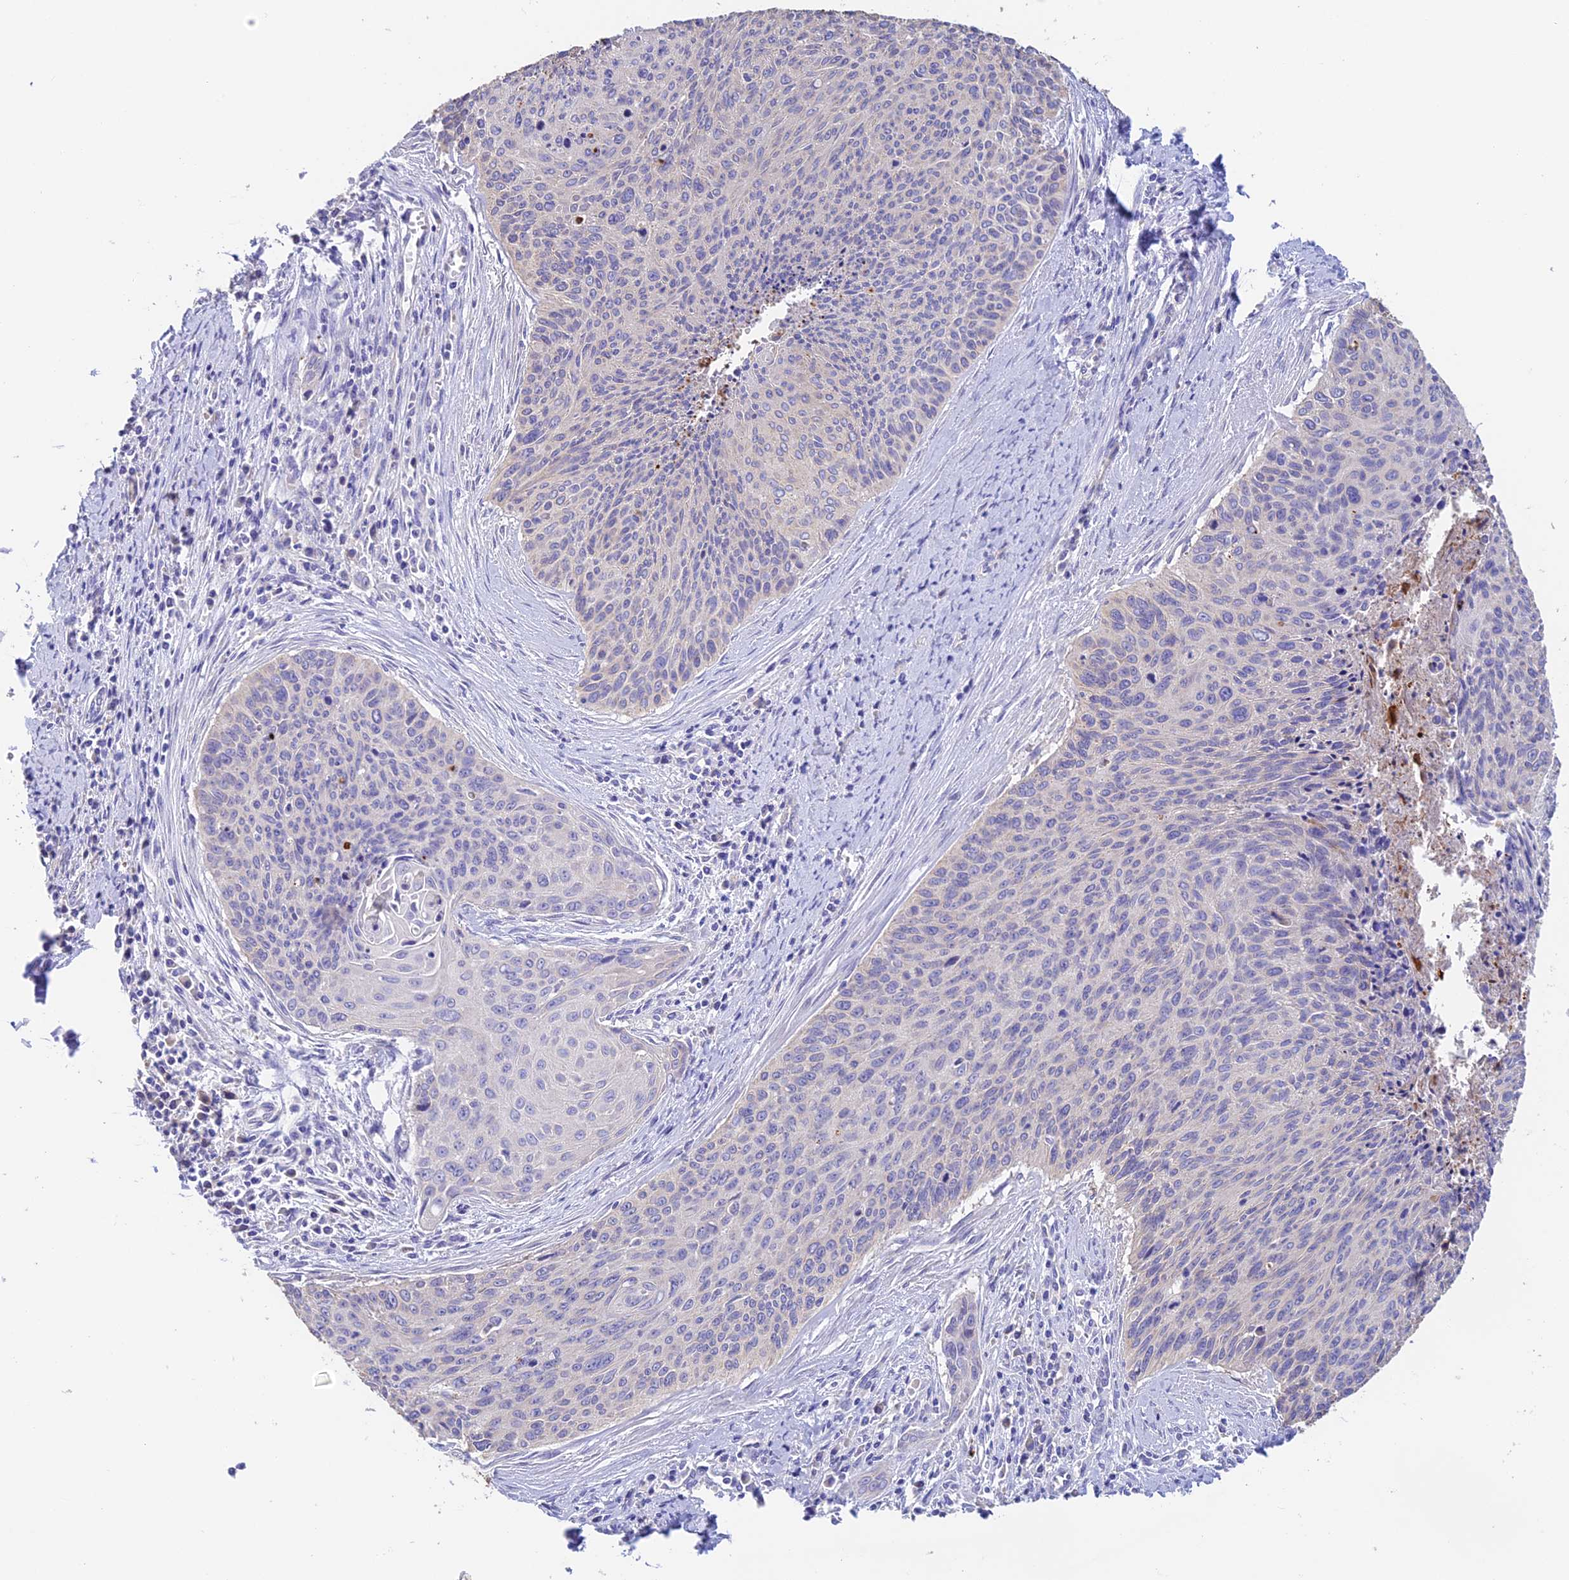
{"staining": {"intensity": "negative", "quantity": "none", "location": "none"}, "tissue": "cervical cancer", "cell_type": "Tumor cells", "image_type": "cancer", "snomed": [{"axis": "morphology", "description": "Squamous cell carcinoma, NOS"}, {"axis": "topography", "description": "Cervix"}], "caption": "Tumor cells are negative for protein expression in human cervical cancer.", "gene": "EMC3", "patient": {"sex": "female", "age": 55}}